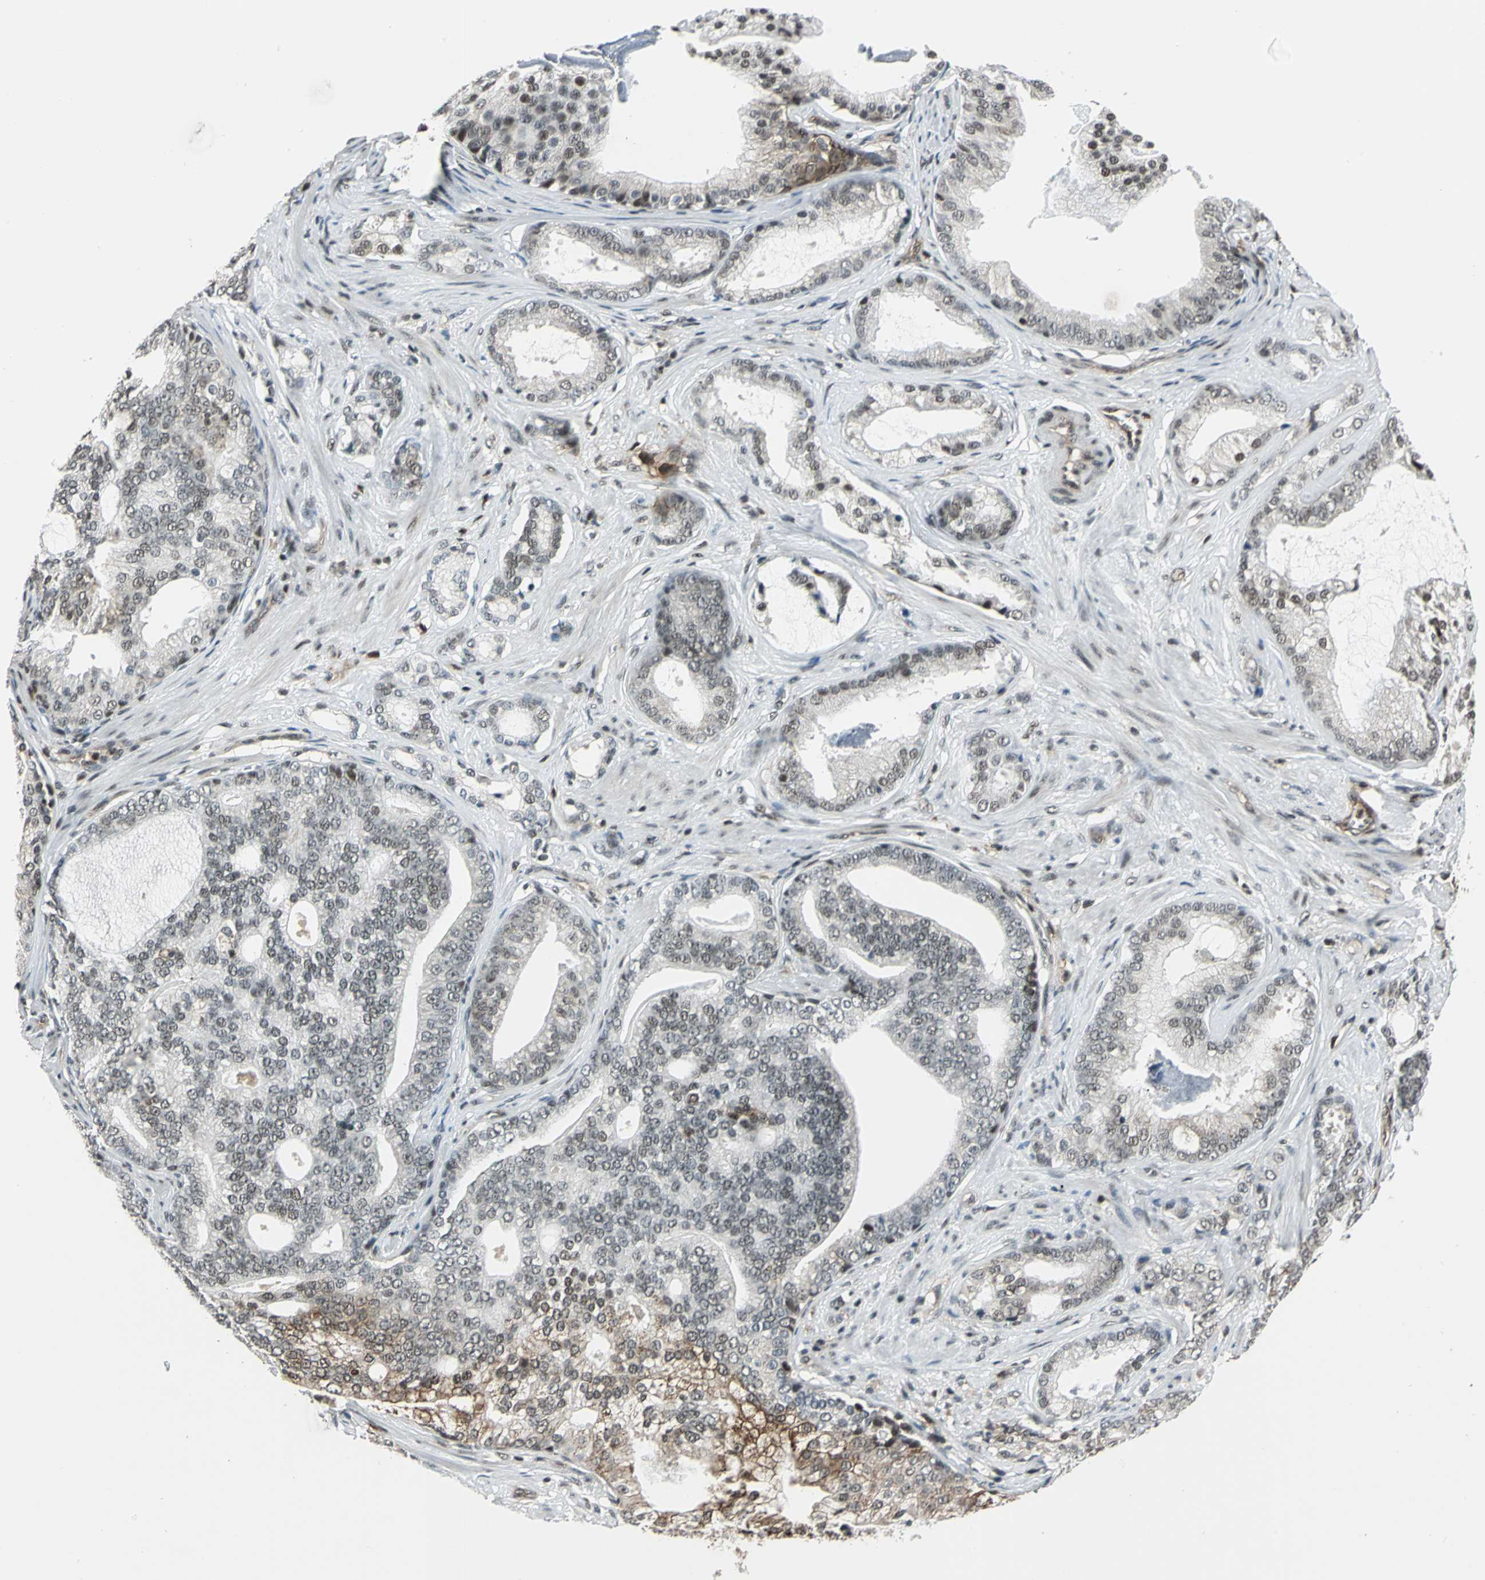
{"staining": {"intensity": "weak", "quantity": "<25%", "location": "cytoplasmic/membranous,nuclear"}, "tissue": "prostate cancer", "cell_type": "Tumor cells", "image_type": "cancer", "snomed": [{"axis": "morphology", "description": "Adenocarcinoma, Low grade"}, {"axis": "topography", "description": "Prostate"}], "caption": "The histopathology image exhibits no staining of tumor cells in prostate cancer (low-grade adenocarcinoma). (DAB (3,3'-diaminobenzidine) immunohistochemistry (IHC), high magnification).", "gene": "NR2C2", "patient": {"sex": "male", "age": 58}}